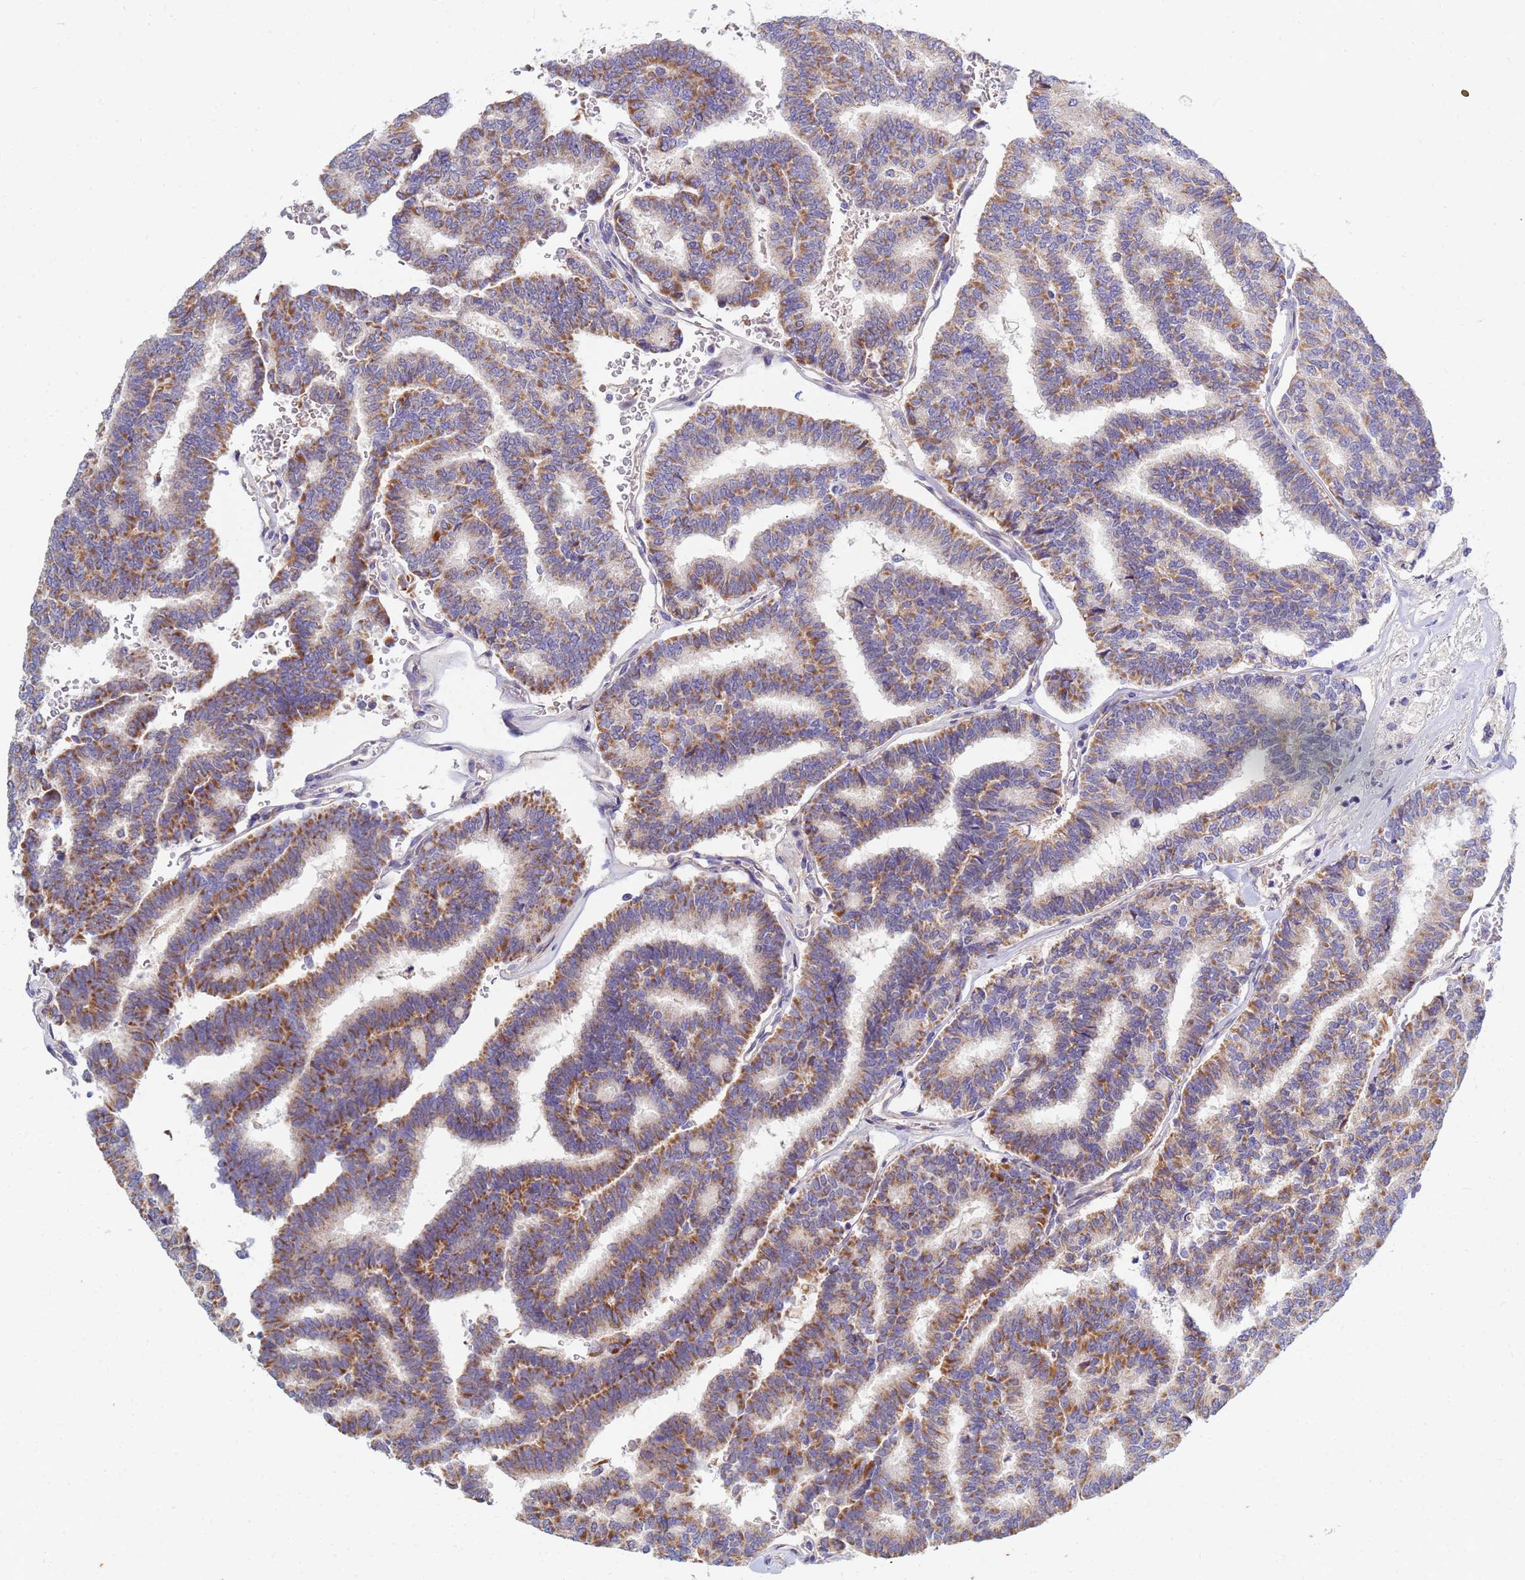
{"staining": {"intensity": "moderate", "quantity": ">75%", "location": "cytoplasmic/membranous"}, "tissue": "thyroid cancer", "cell_type": "Tumor cells", "image_type": "cancer", "snomed": [{"axis": "morphology", "description": "Papillary adenocarcinoma, NOS"}, {"axis": "topography", "description": "Thyroid gland"}], "caption": "Thyroid cancer stained for a protein (brown) reveals moderate cytoplasmic/membranous positive expression in about >75% of tumor cells.", "gene": "SDR39U1", "patient": {"sex": "female", "age": 35}}